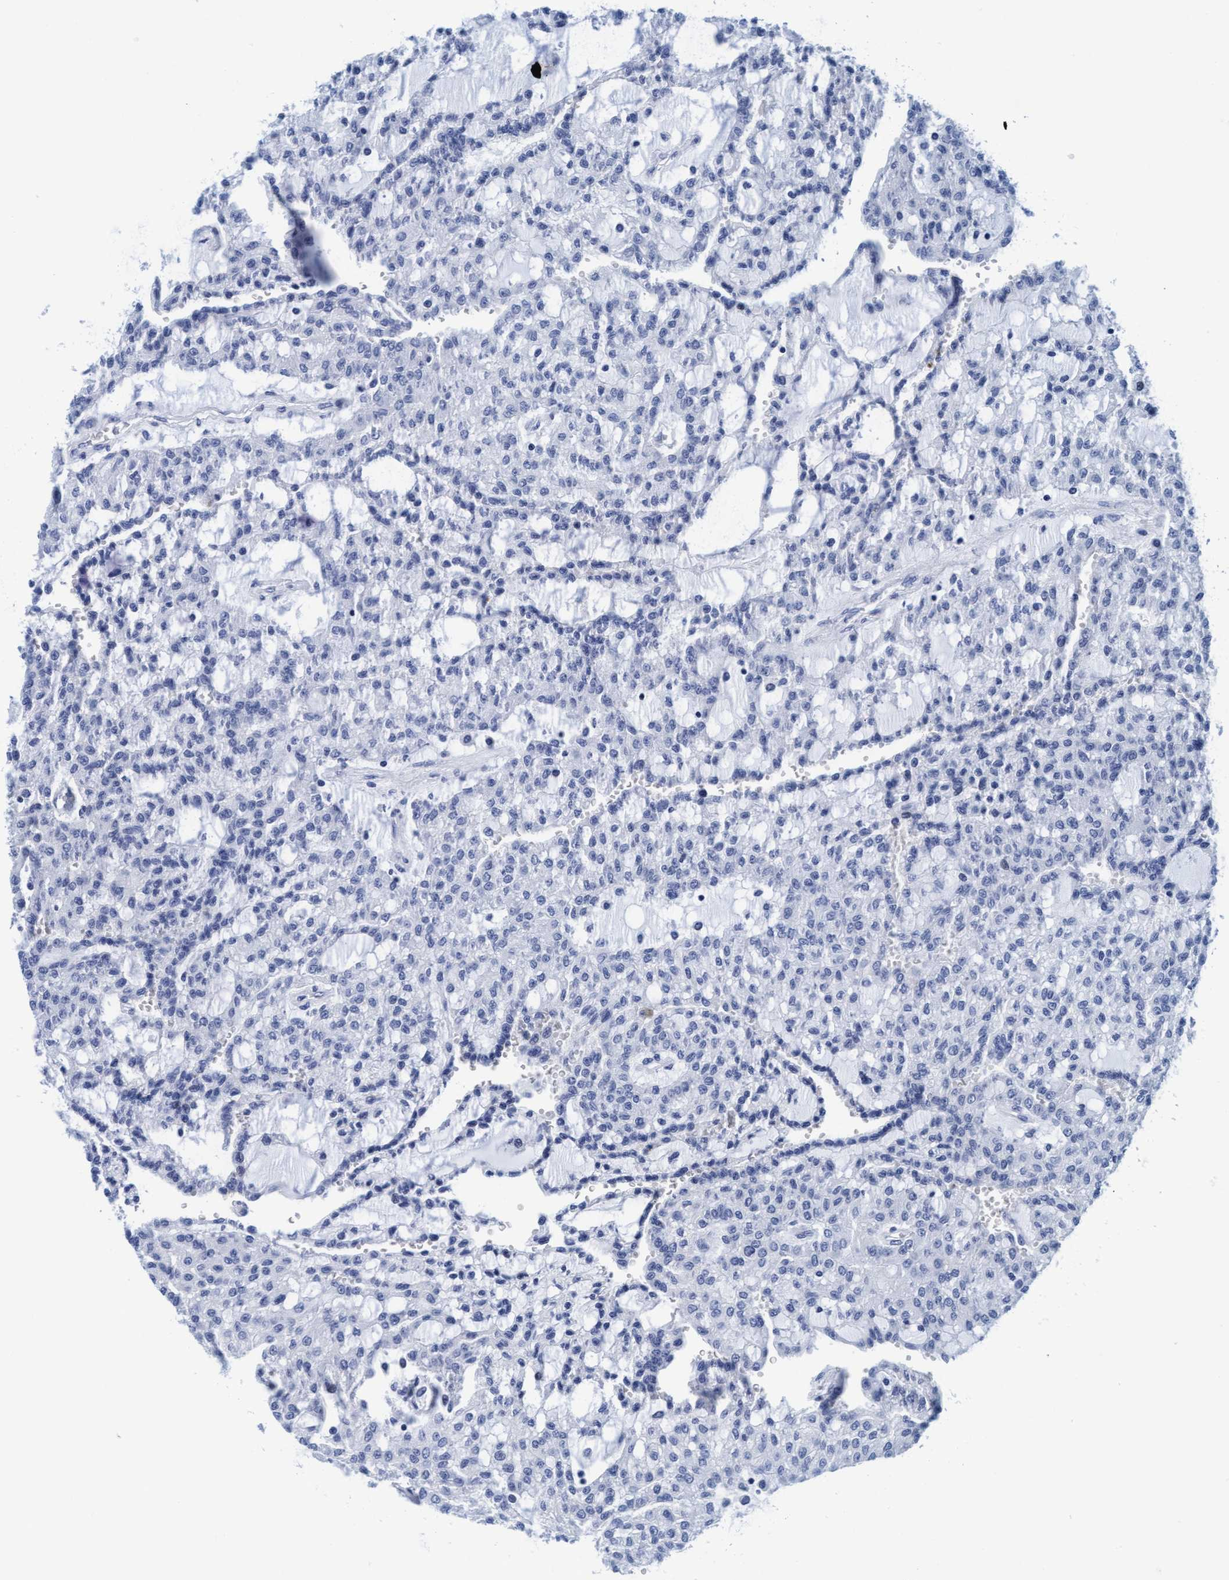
{"staining": {"intensity": "negative", "quantity": "none", "location": "none"}, "tissue": "renal cancer", "cell_type": "Tumor cells", "image_type": "cancer", "snomed": [{"axis": "morphology", "description": "Adenocarcinoma, NOS"}, {"axis": "topography", "description": "Kidney"}], "caption": "Immunohistochemical staining of human renal adenocarcinoma exhibits no significant expression in tumor cells.", "gene": "ARSG", "patient": {"sex": "male", "age": 63}}